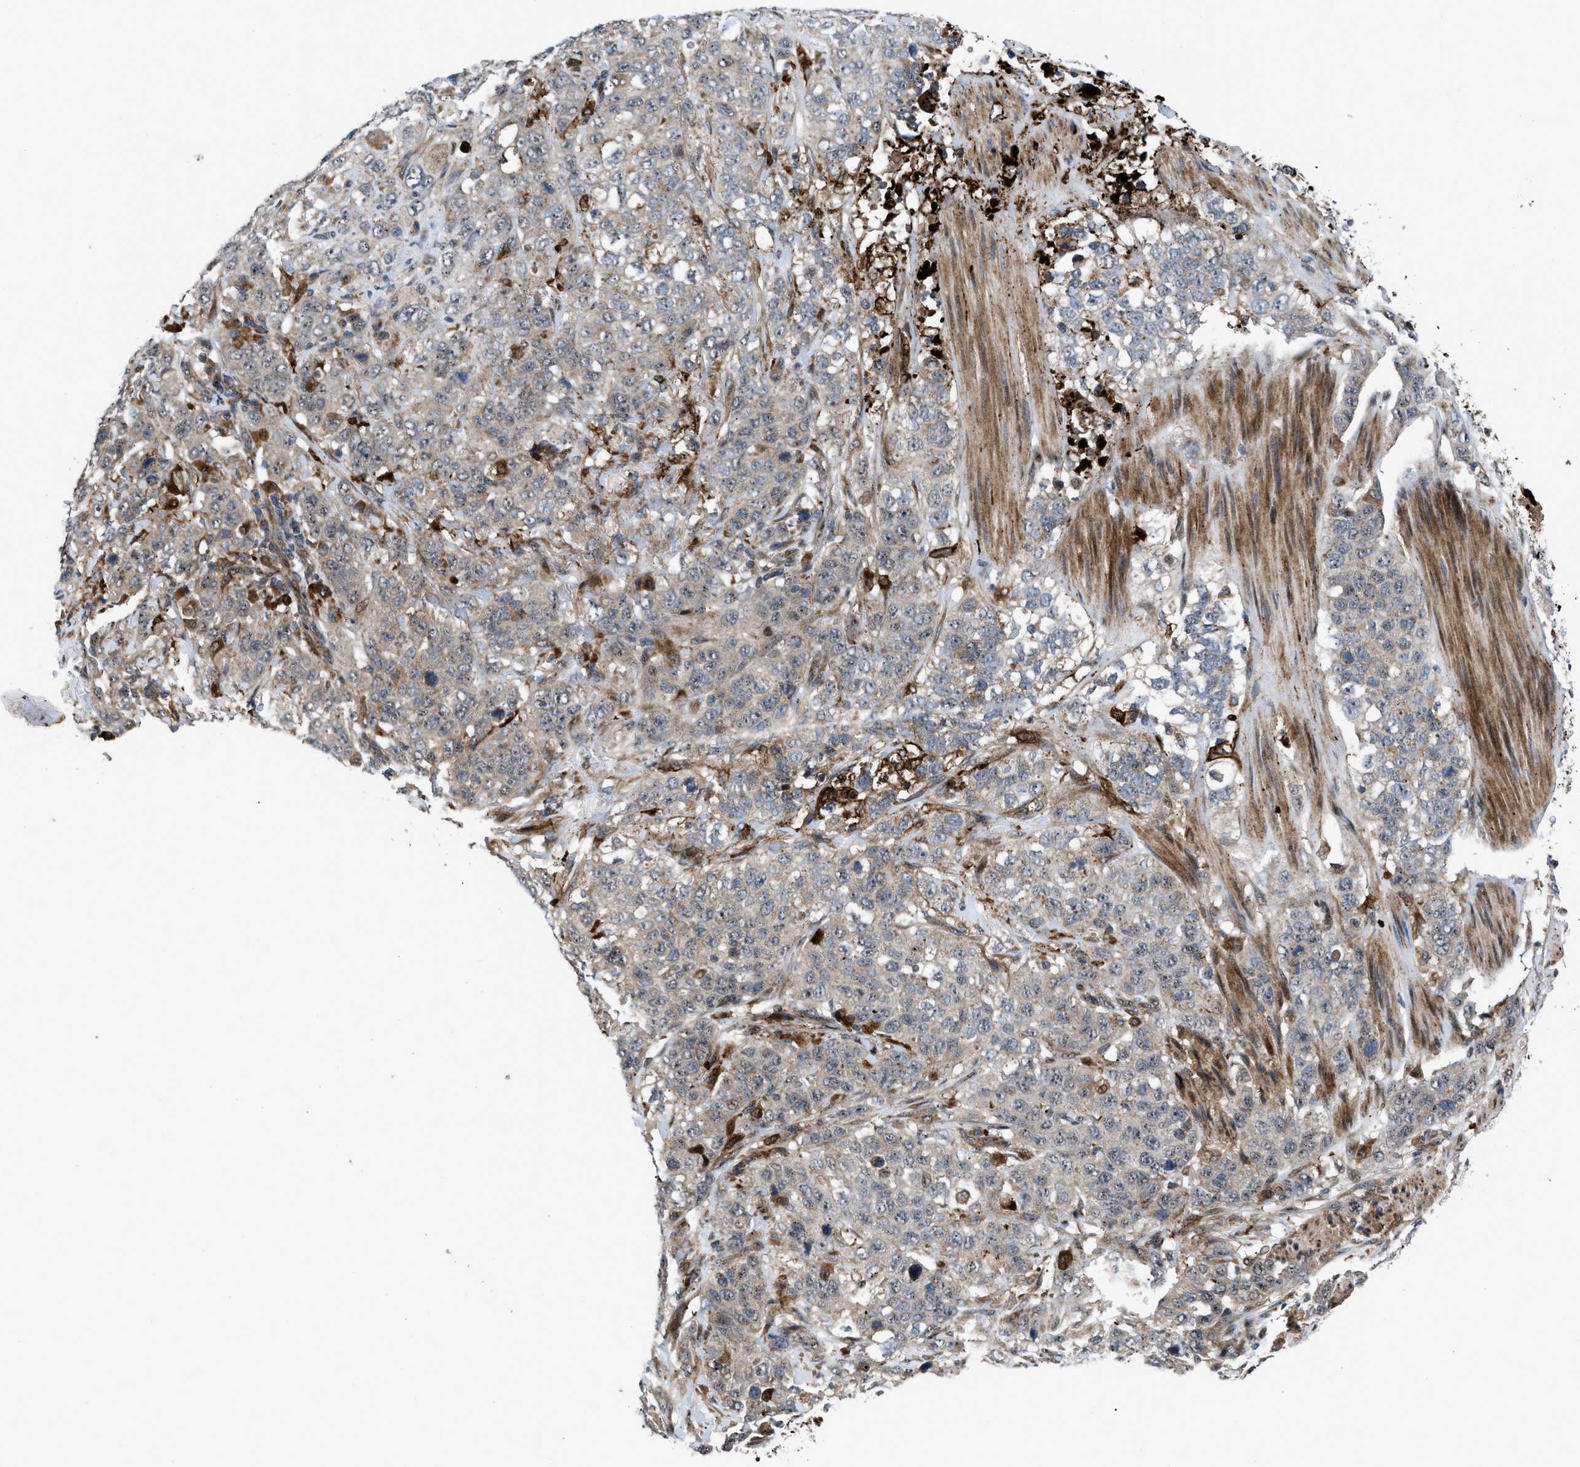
{"staining": {"intensity": "weak", "quantity": "<25%", "location": "cytoplasmic/membranous"}, "tissue": "stomach cancer", "cell_type": "Tumor cells", "image_type": "cancer", "snomed": [{"axis": "morphology", "description": "Adenocarcinoma, NOS"}, {"axis": "topography", "description": "Stomach"}], "caption": "DAB (3,3'-diaminobenzidine) immunohistochemical staining of human stomach adenocarcinoma reveals no significant expression in tumor cells.", "gene": "AP3M2", "patient": {"sex": "male", "age": 48}}